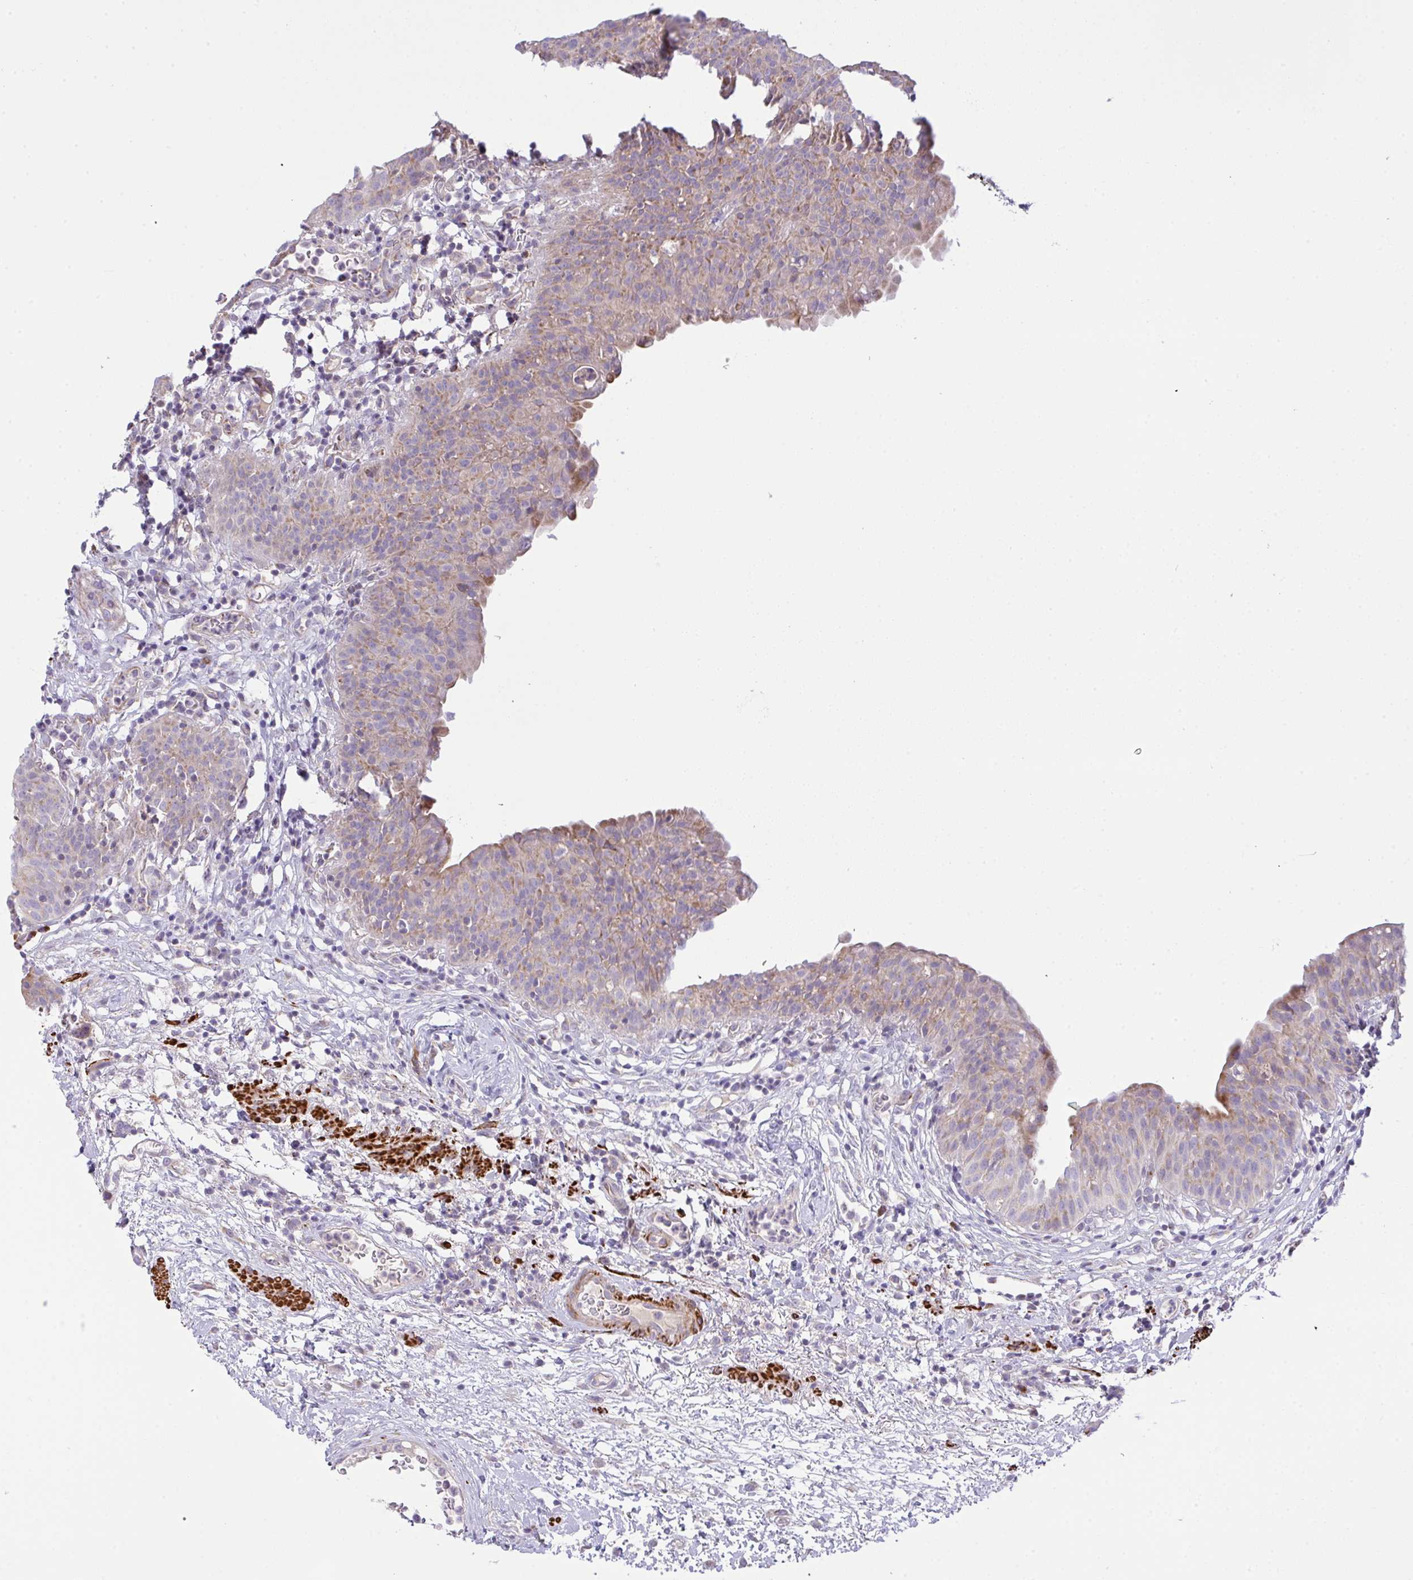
{"staining": {"intensity": "moderate", "quantity": "25%-75%", "location": "cytoplasmic/membranous"}, "tissue": "urinary bladder", "cell_type": "Urothelial cells", "image_type": "normal", "snomed": [{"axis": "morphology", "description": "Normal tissue, NOS"}, {"axis": "morphology", "description": "Inflammation, NOS"}, {"axis": "topography", "description": "Urinary bladder"}], "caption": "A high-resolution micrograph shows IHC staining of benign urinary bladder, which shows moderate cytoplasmic/membranous expression in approximately 25%-75% of urothelial cells.", "gene": "CHDH", "patient": {"sex": "male", "age": 57}}